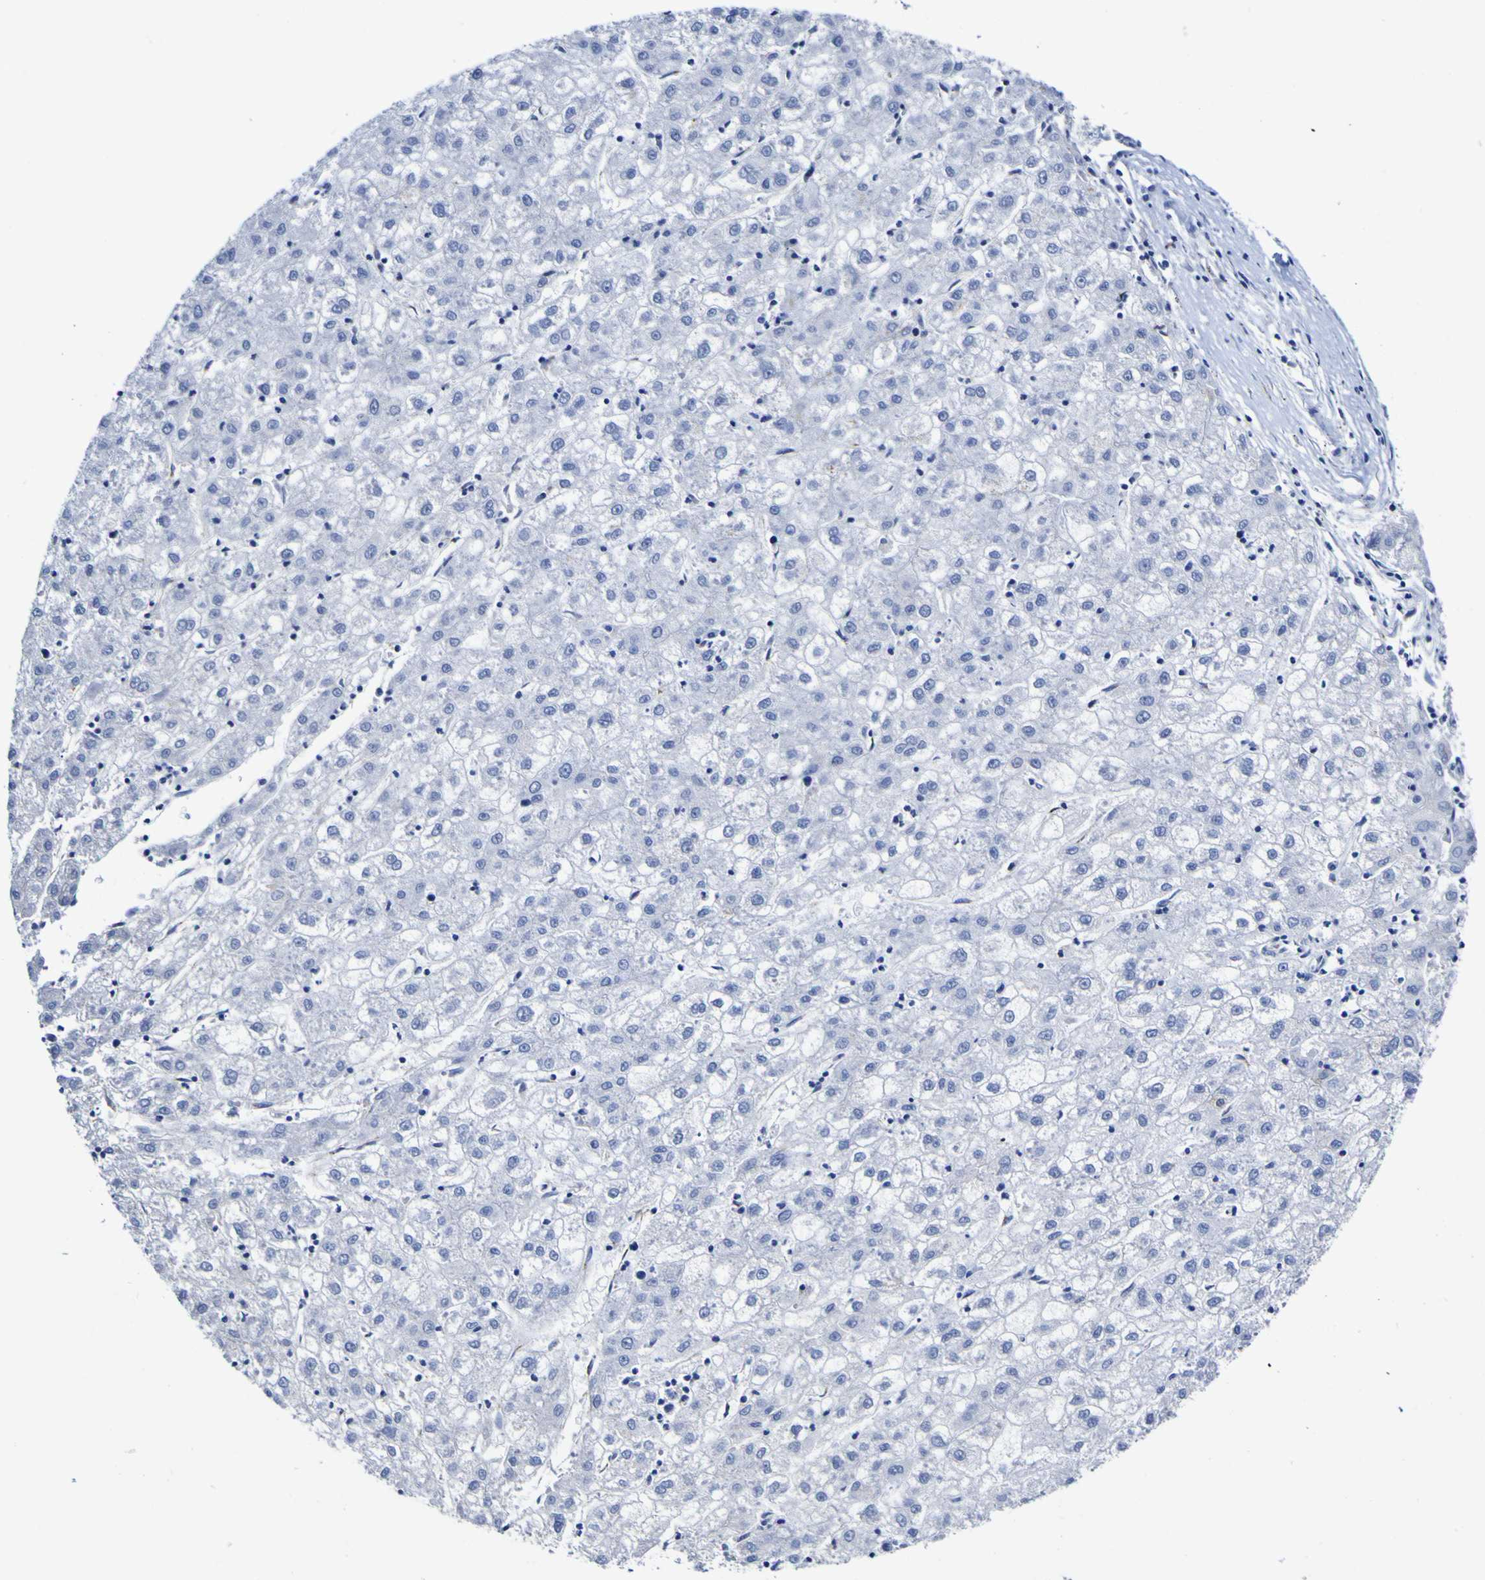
{"staining": {"intensity": "negative", "quantity": "none", "location": "none"}, "tissue": "liver cancer", "cell_type": "Tumor cells", "image_type": "cancer", "snomed": [{"axis": "morphology", "description": "Carcinoma, Hepatocellular, NOS"}, {"axis": "topography", "description": "Liver"}], "caption": "Liver hepatocellular carcinoma was stained to show a protein in brown. There is no significant expression in tumor cells.", "gene": "GOLM1", "patient": {"sex": "male", "age": 72}}